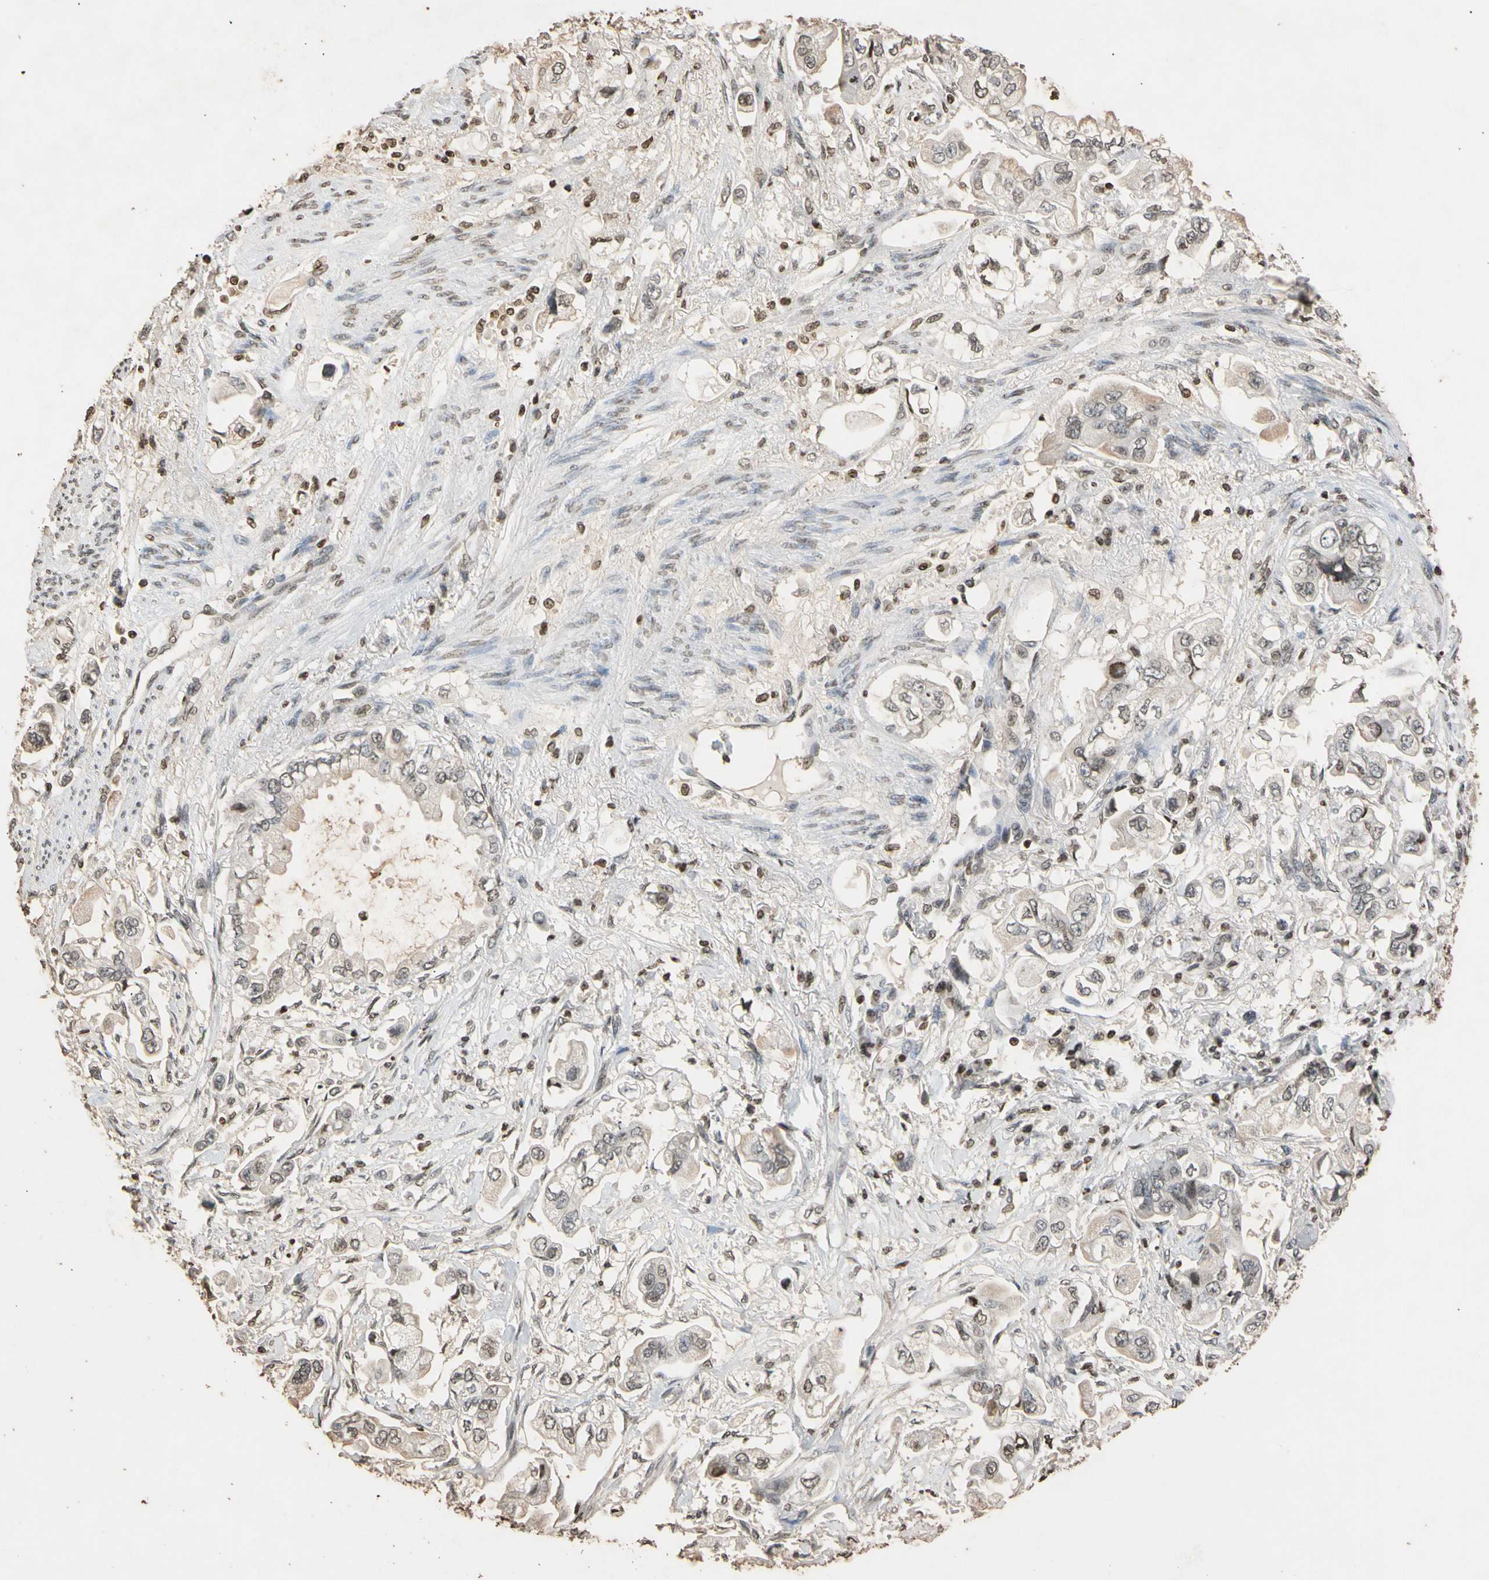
{"staining": {"intensity": "negative", "quantity": "none", "location": "none"}, "tissue": "stomach cancer", "cell_type": "Tumor cells", "image_type": "cancer", "snomed": [{"axis": "morphology", "description": "Adenocarcinoma, NOS"}, {"axis": "topography", "description": "Stomach"}], "caption": "Immunohistochemistry of adenocarcinoma (stomach) shows no staining in tumor cells. (Brightfield microscopy of DAB IHC at high magnification).", "gene": "GPX4", "patient": {"sex": "male", "age": 62}}